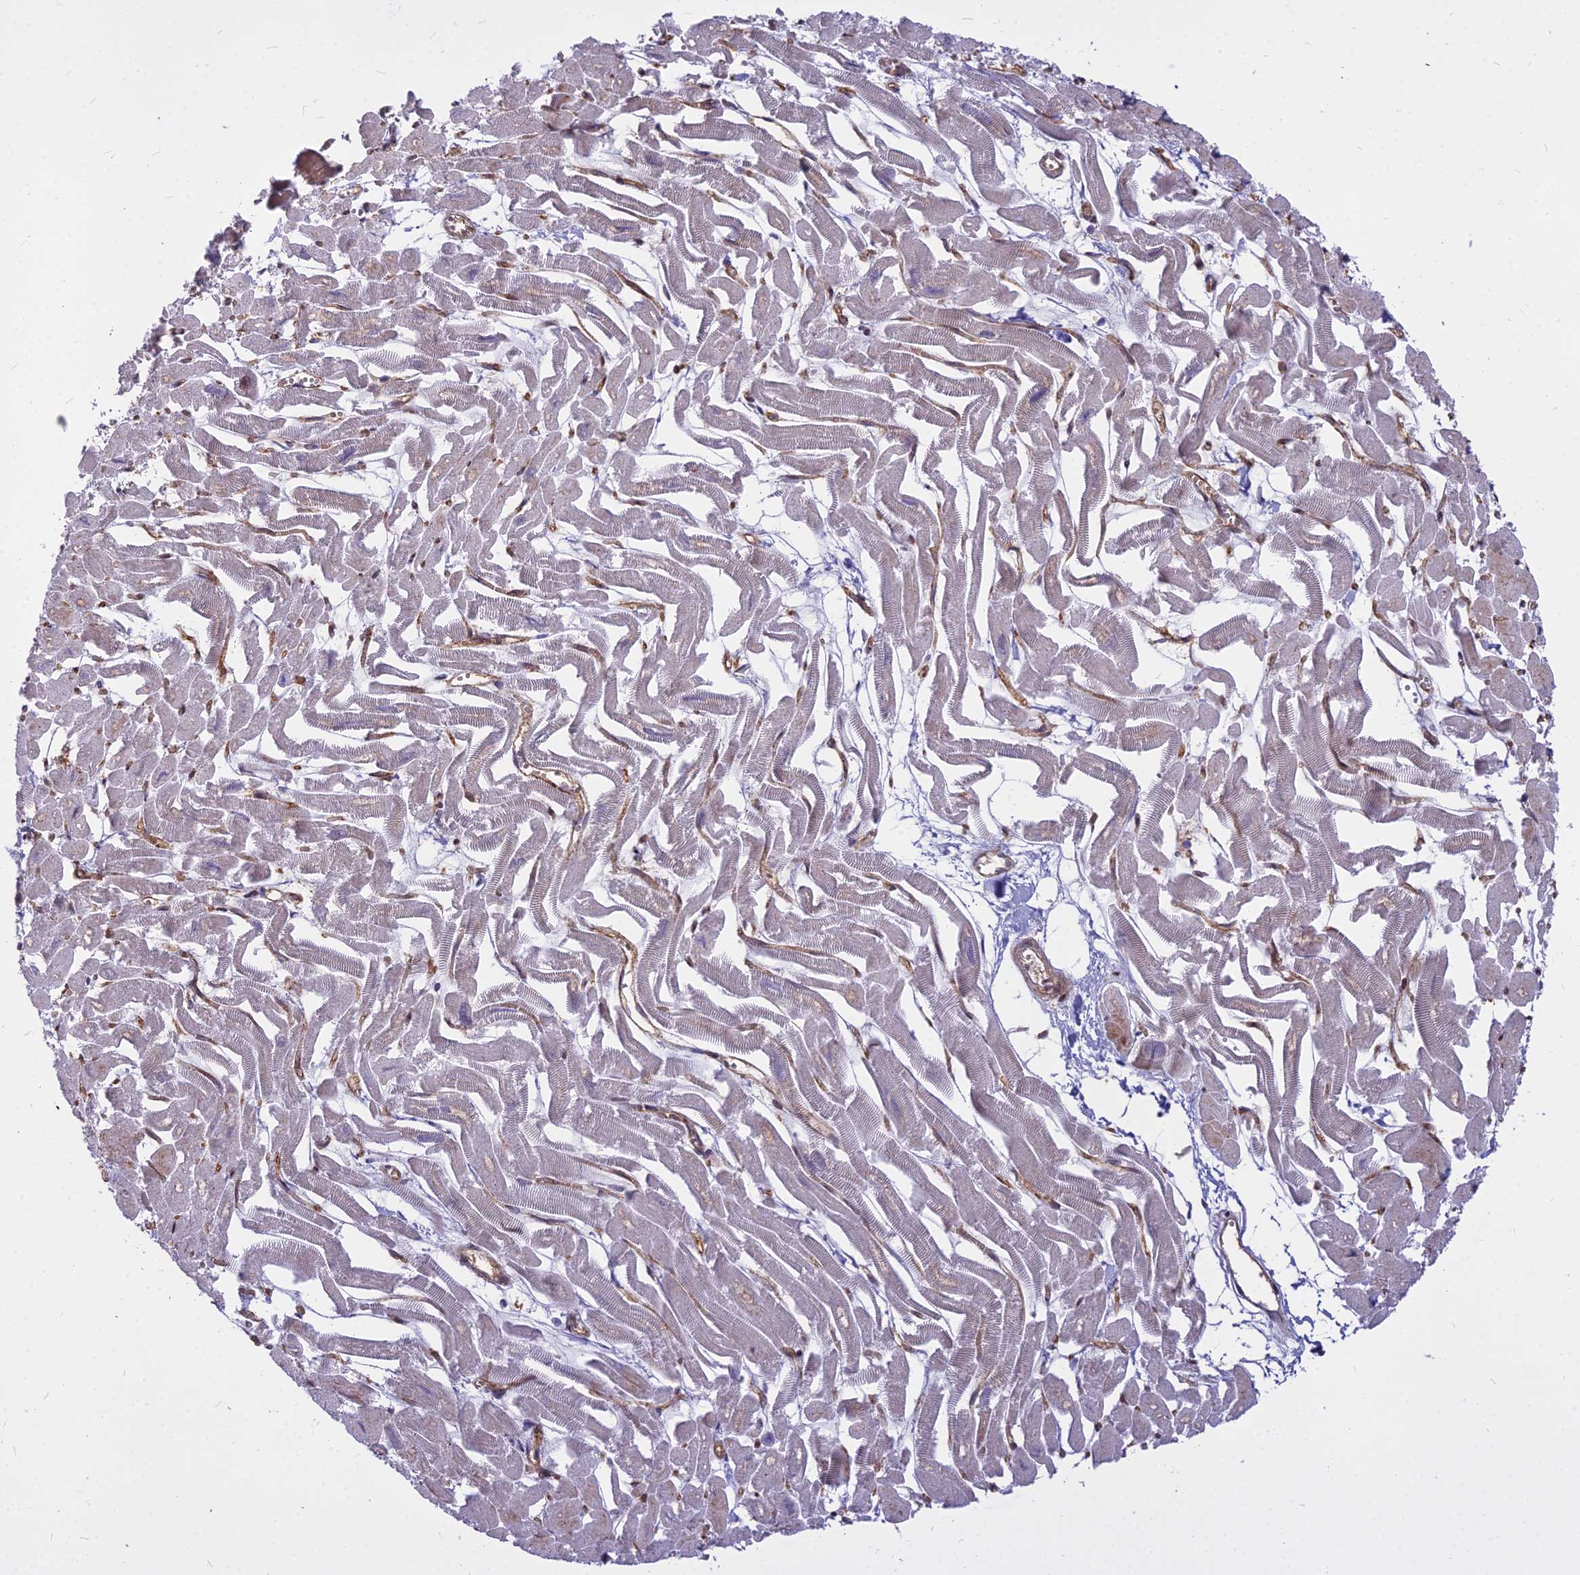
{"staining": {"intensity": "moderate", "quantity": "25%-75%", "location": "cytoplasmic/membranous,nuclear"}, "tissue": "heart muscle", "cell_type": "Cardiomyocytes", "image_type": "normal", "snomed": [{"axis": "morphology", "description": "Normal tissue, NOS"}, {"axis": "topography", "description": "Heart"}], "caption": "Moderate cytoplasmic/membranous,nuclear protein positivity is seen in approximately 25%-75% of cardiomyocytes in heart muscle.", "gene": "ALG10B", "patient": {"sex": "male", "age": 54}}